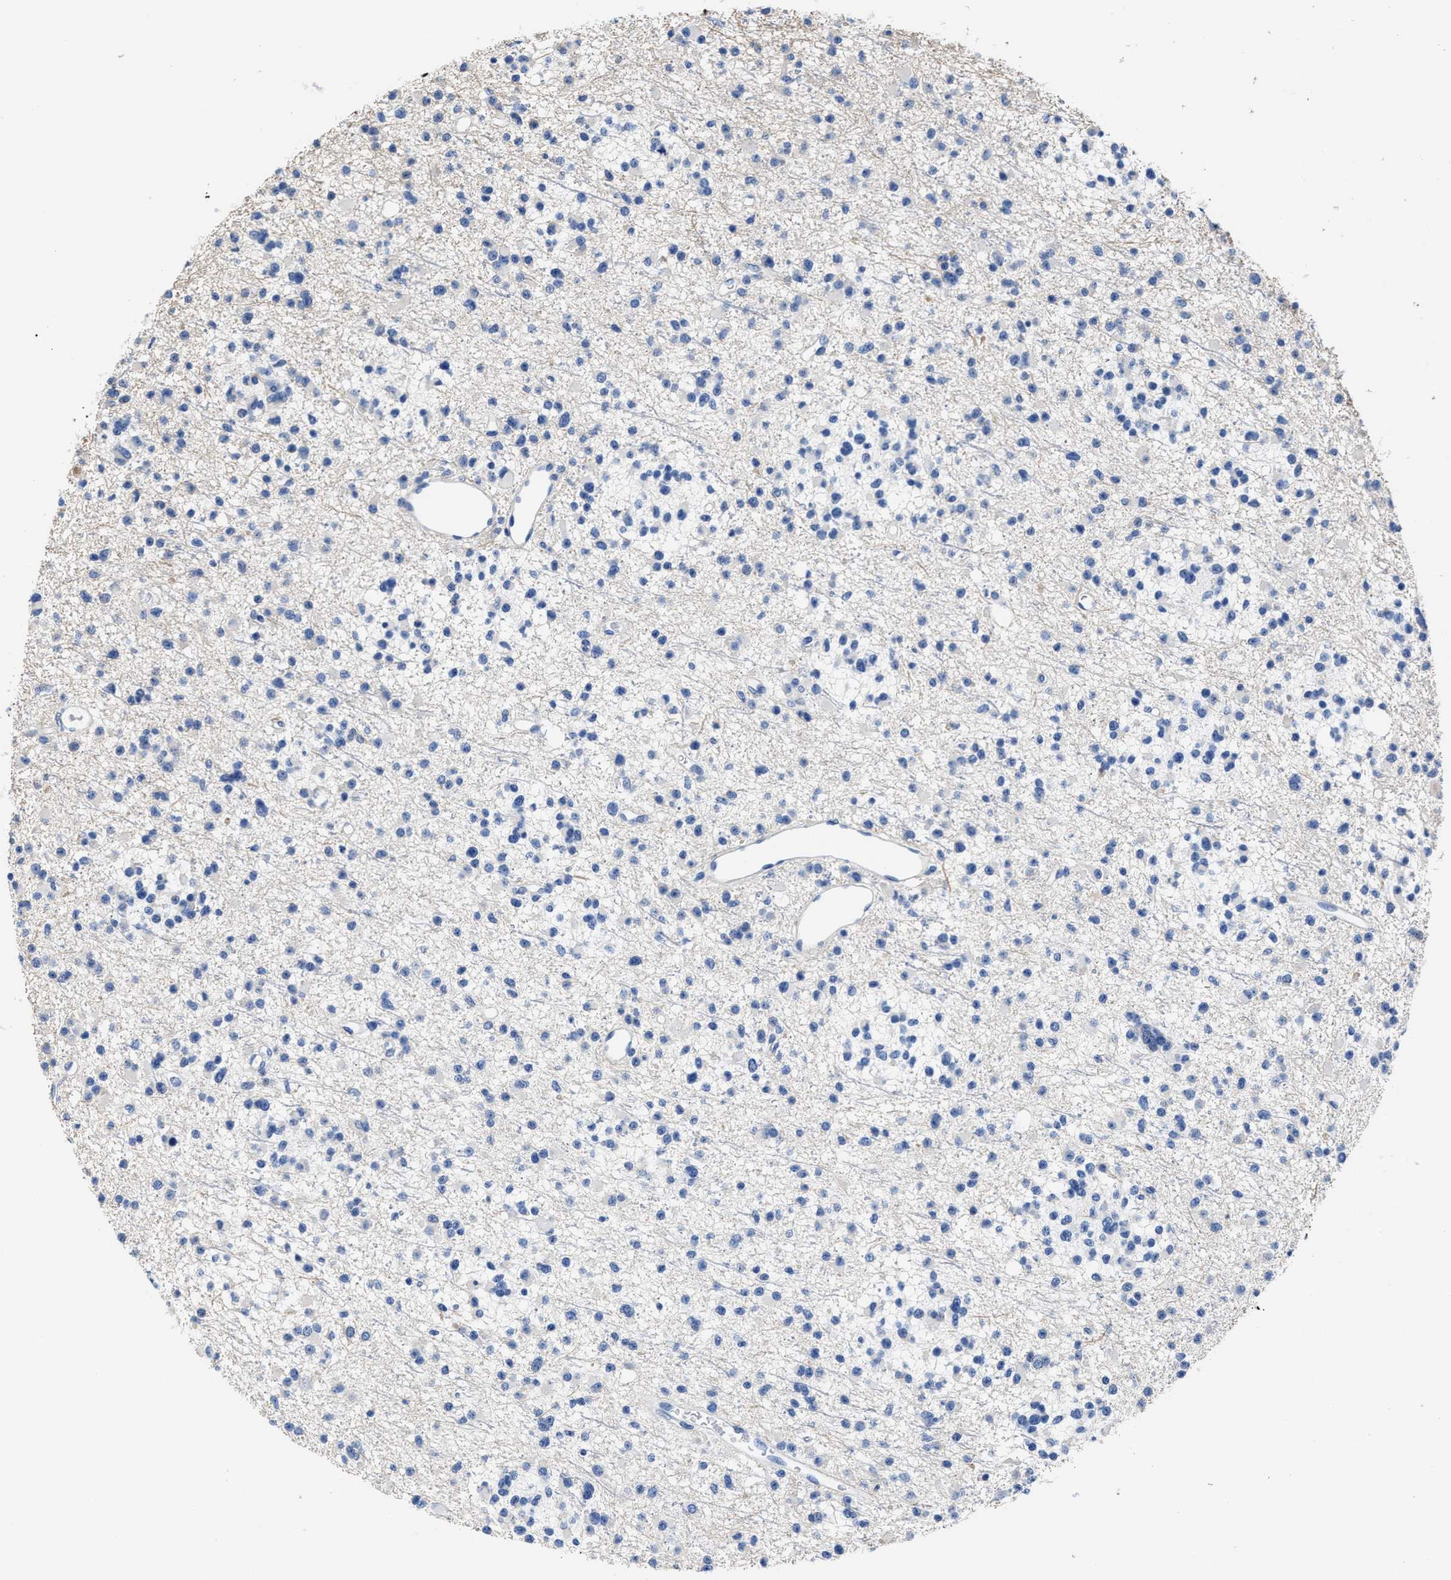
{"staining": {"intensity": "negative", "quantity": "none", "location": "none"}, "tissue": "glioma", "cell_type": "Tumor cells", "image_type": "cancer", "snomed": [{"axis": "morphology", "description": "Glioma, malignant, Low grade"}, {"axis": "topography", "description": "Brain"}], "caption": "Tumor cells are negative for protein expression in human glioma. (Immunohistochemistry (ihc), brightfield microscopy, high magnification).", "gene": "HOOK1", "patient": {"sex": "female", "age": 22}}